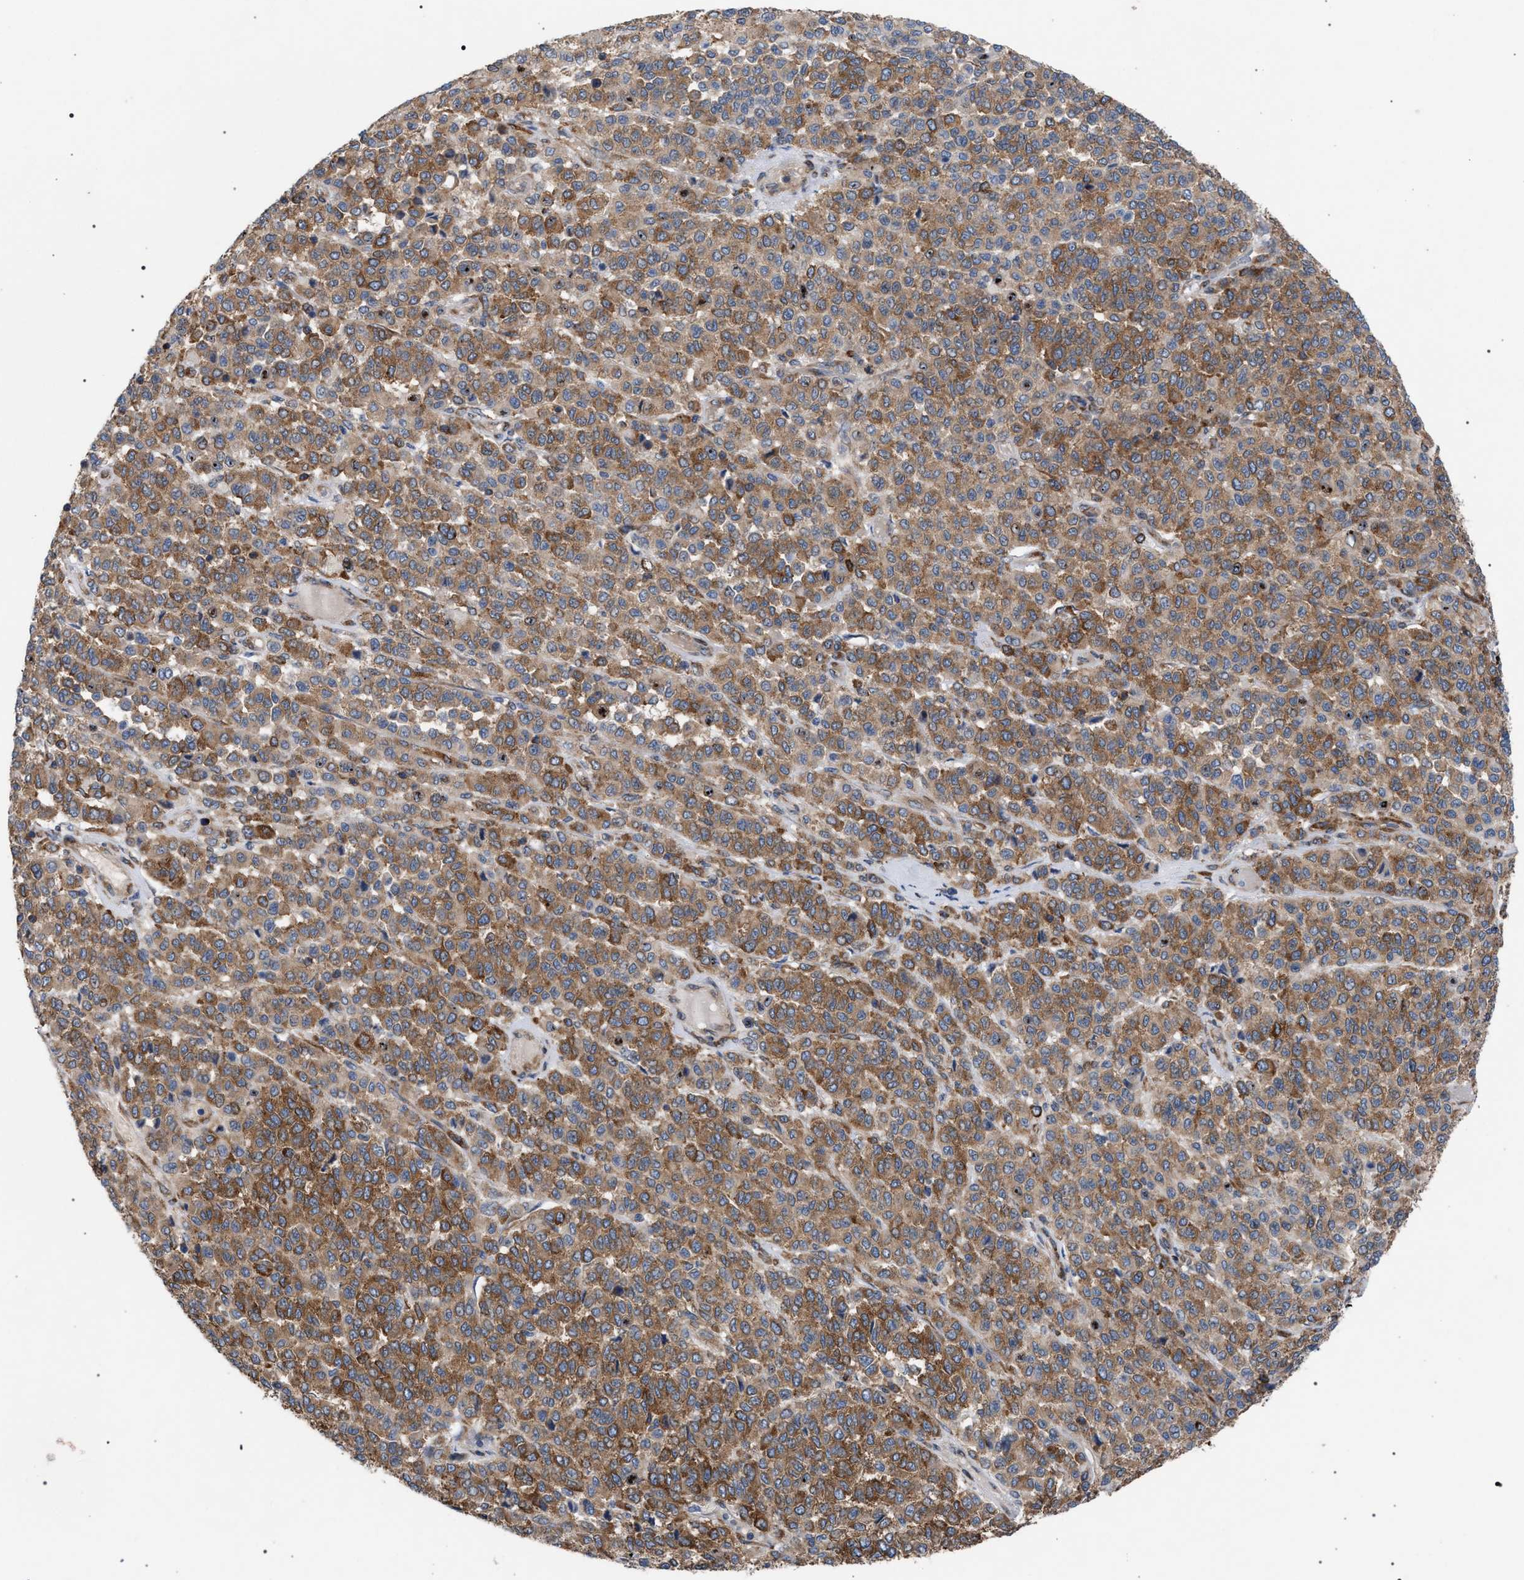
{"staining": {"intensity": "moderate", "quantity": ">75%", "location": "cytoplasmic/membranous"}, "tissue": "melanoma", "cell_type": "Tumor cells", "image_type": "cancer", "snomed": [{"axis": "morphology", "description": "Malignant melanoma, Metastatic site"}, {"axis": "topography", "description": "Pancreas"}], "caption": "Protein expression analysis of human melanoma reveals moderate cytoplasmic/membranous staining in about >75% of tumor cells. The staining was performed using DAB to visualize the protein expression in brown, while the nuclei were stained in blue with hematoxylin (Magnification: 20x).", "gene": "CDR2L", "patient": {"sex": "female", "age": 30}}